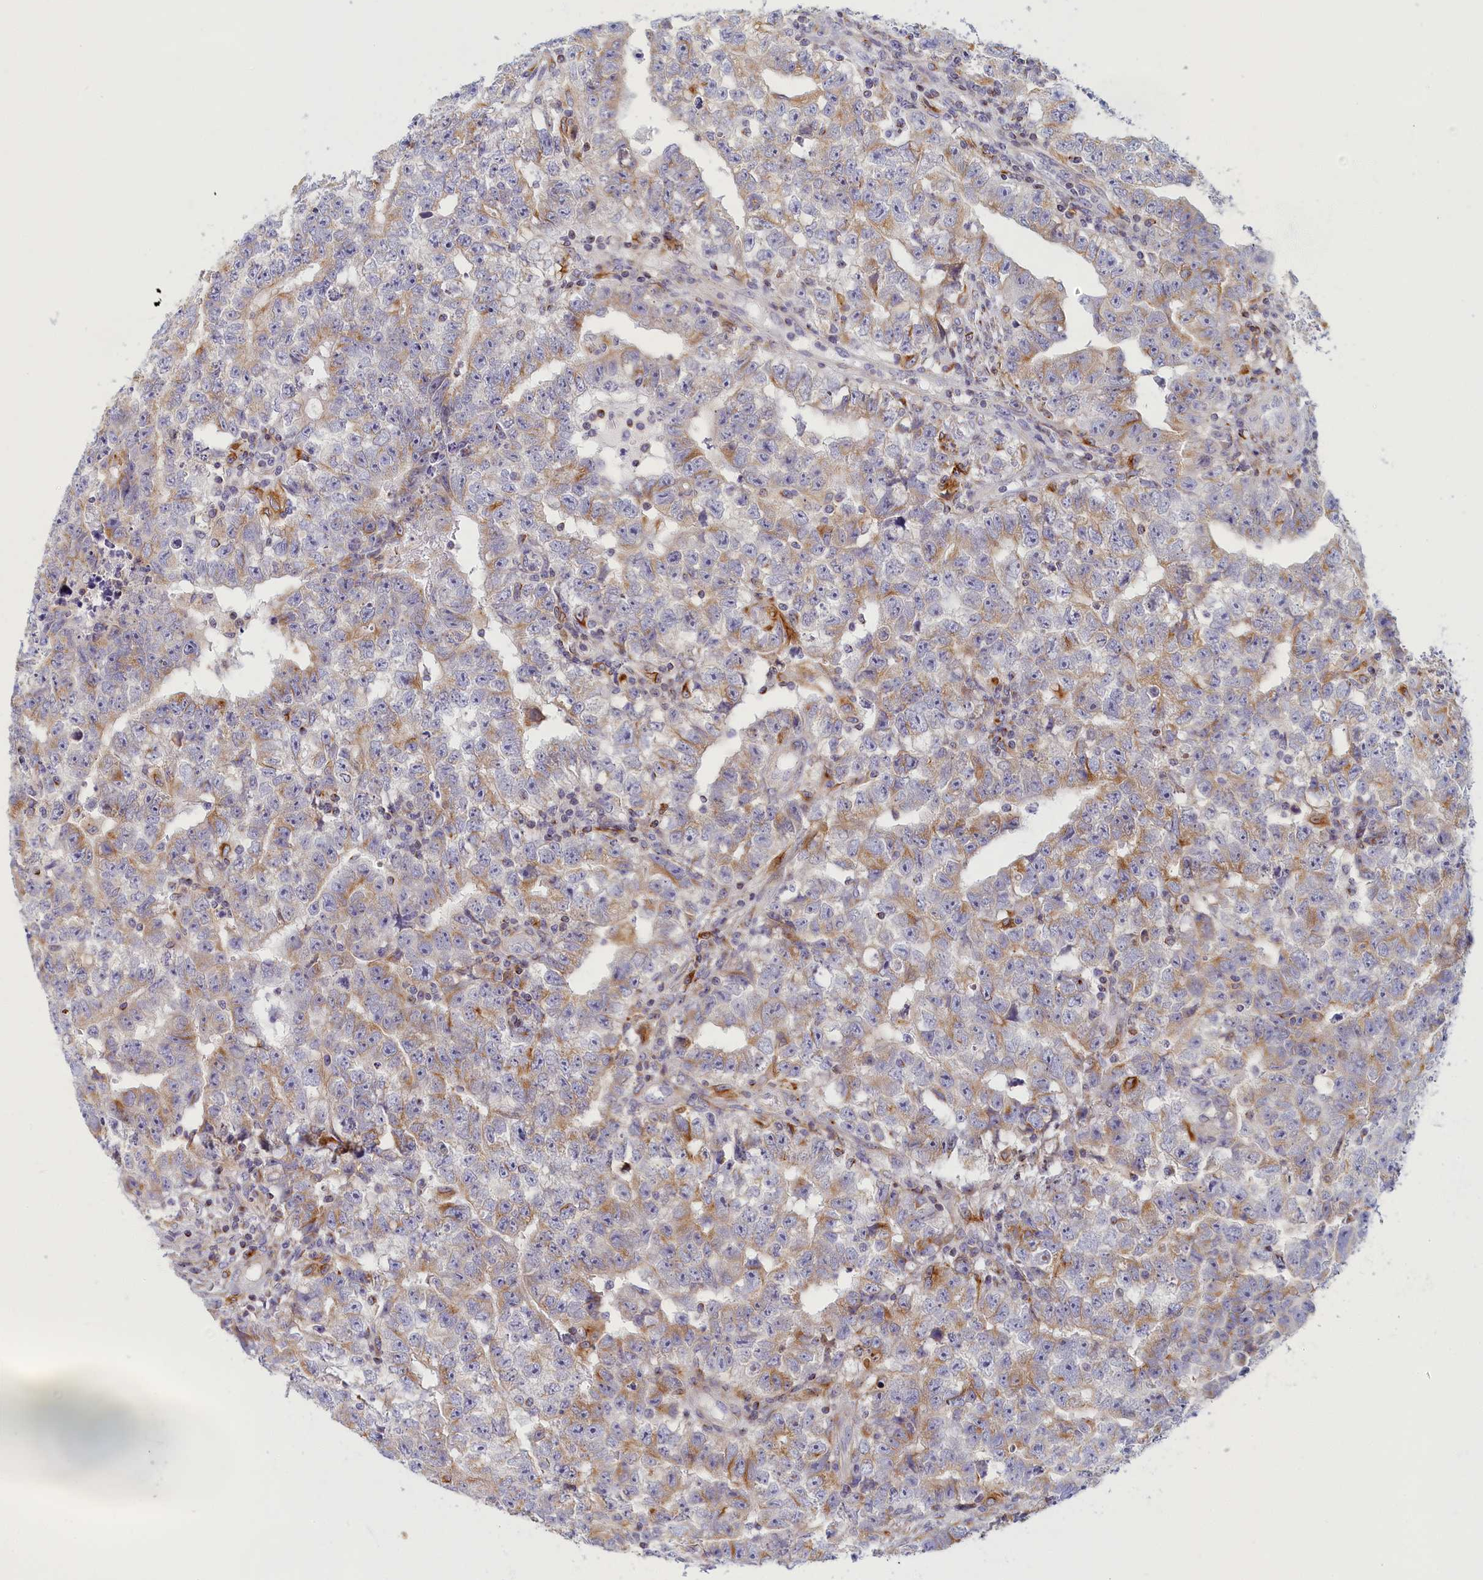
{"staining": {"intensity": "moderate", "quantity": "<25%", "location": "cytoplasmic/membranous"}, "tissue": "testis cancer", "cell_type": "Tumor cells", "image_type": "cancer", "snomed": [{"axis": "morphology", "description": "Carcinoma, Embryonal, NOS"}, {"axis": "topography", "description": "Testis"}], "caption": "Testis embryonal carcinoma stained with immunohistochemistry demonstrates moderate cytoplasmic/membranous staining in approximately <25% of tumor cells.", "gene": "NOL10", "patient": {"sex": "male", "age": 25}}